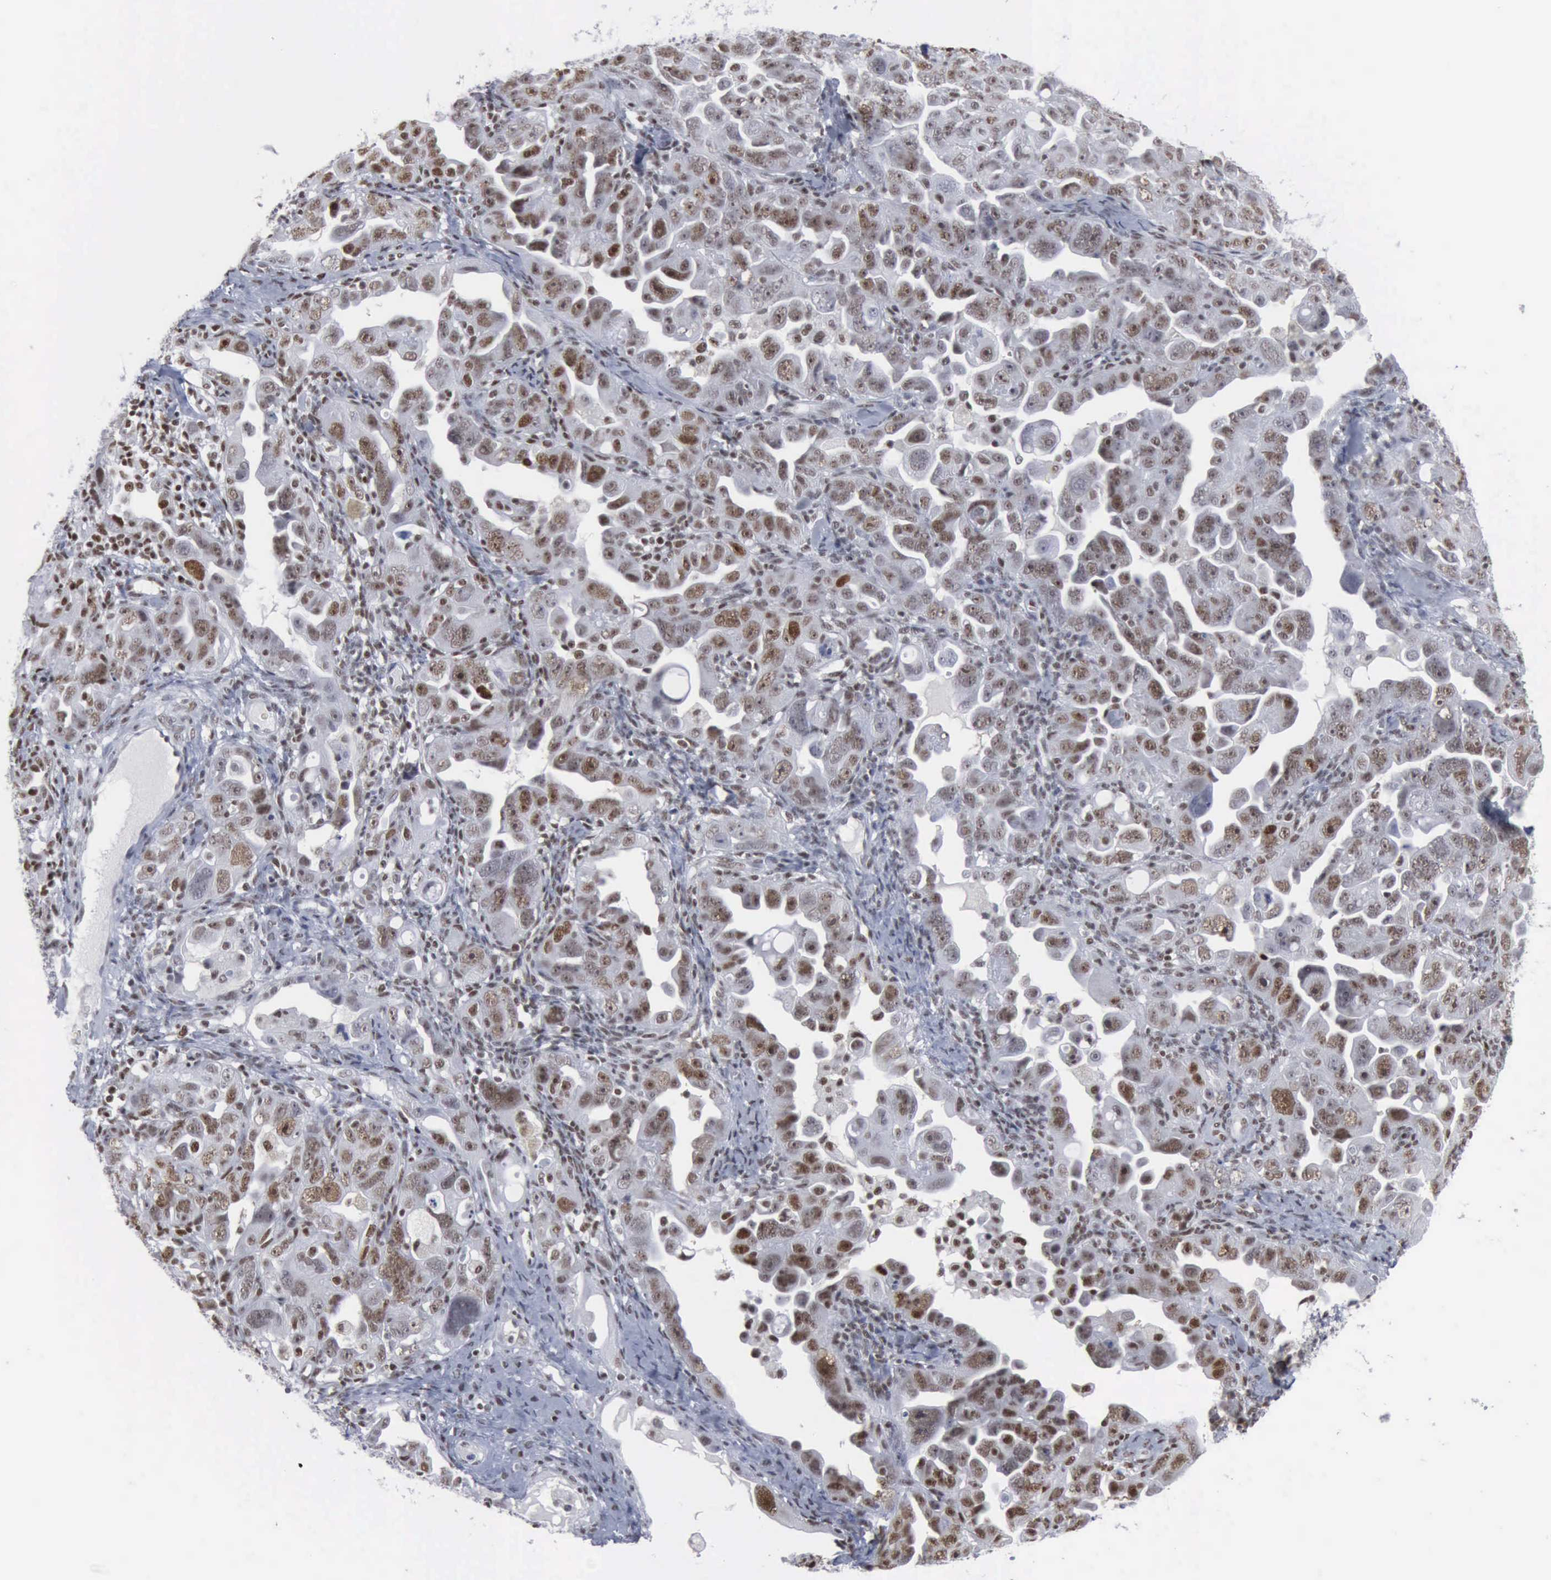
{"staining": {"intensity": "moderate", "quantity": ">75%", "location": "nuclear"}, "tissue": "ovarian cancer", "cell_type": "Tumor cells", "image_type": "cancer", "snomed": [{"axis": "morphology", "description": "Cystadenocarcinoma, serous, NOS"}, {"axis": "topography", "description": "Ovary"}], "caption": "Ovarian cancer (serous cystadenocarcinoma) was stained to show a protein in brown. There is medium levels of moderate nuclear expression in approximately >75% of tumor cells. Ihc stains the protein of interest in brown and the nuclei are stained blue.", "gene": "XPA", "patient": {"sex": "female", "age": 66}}